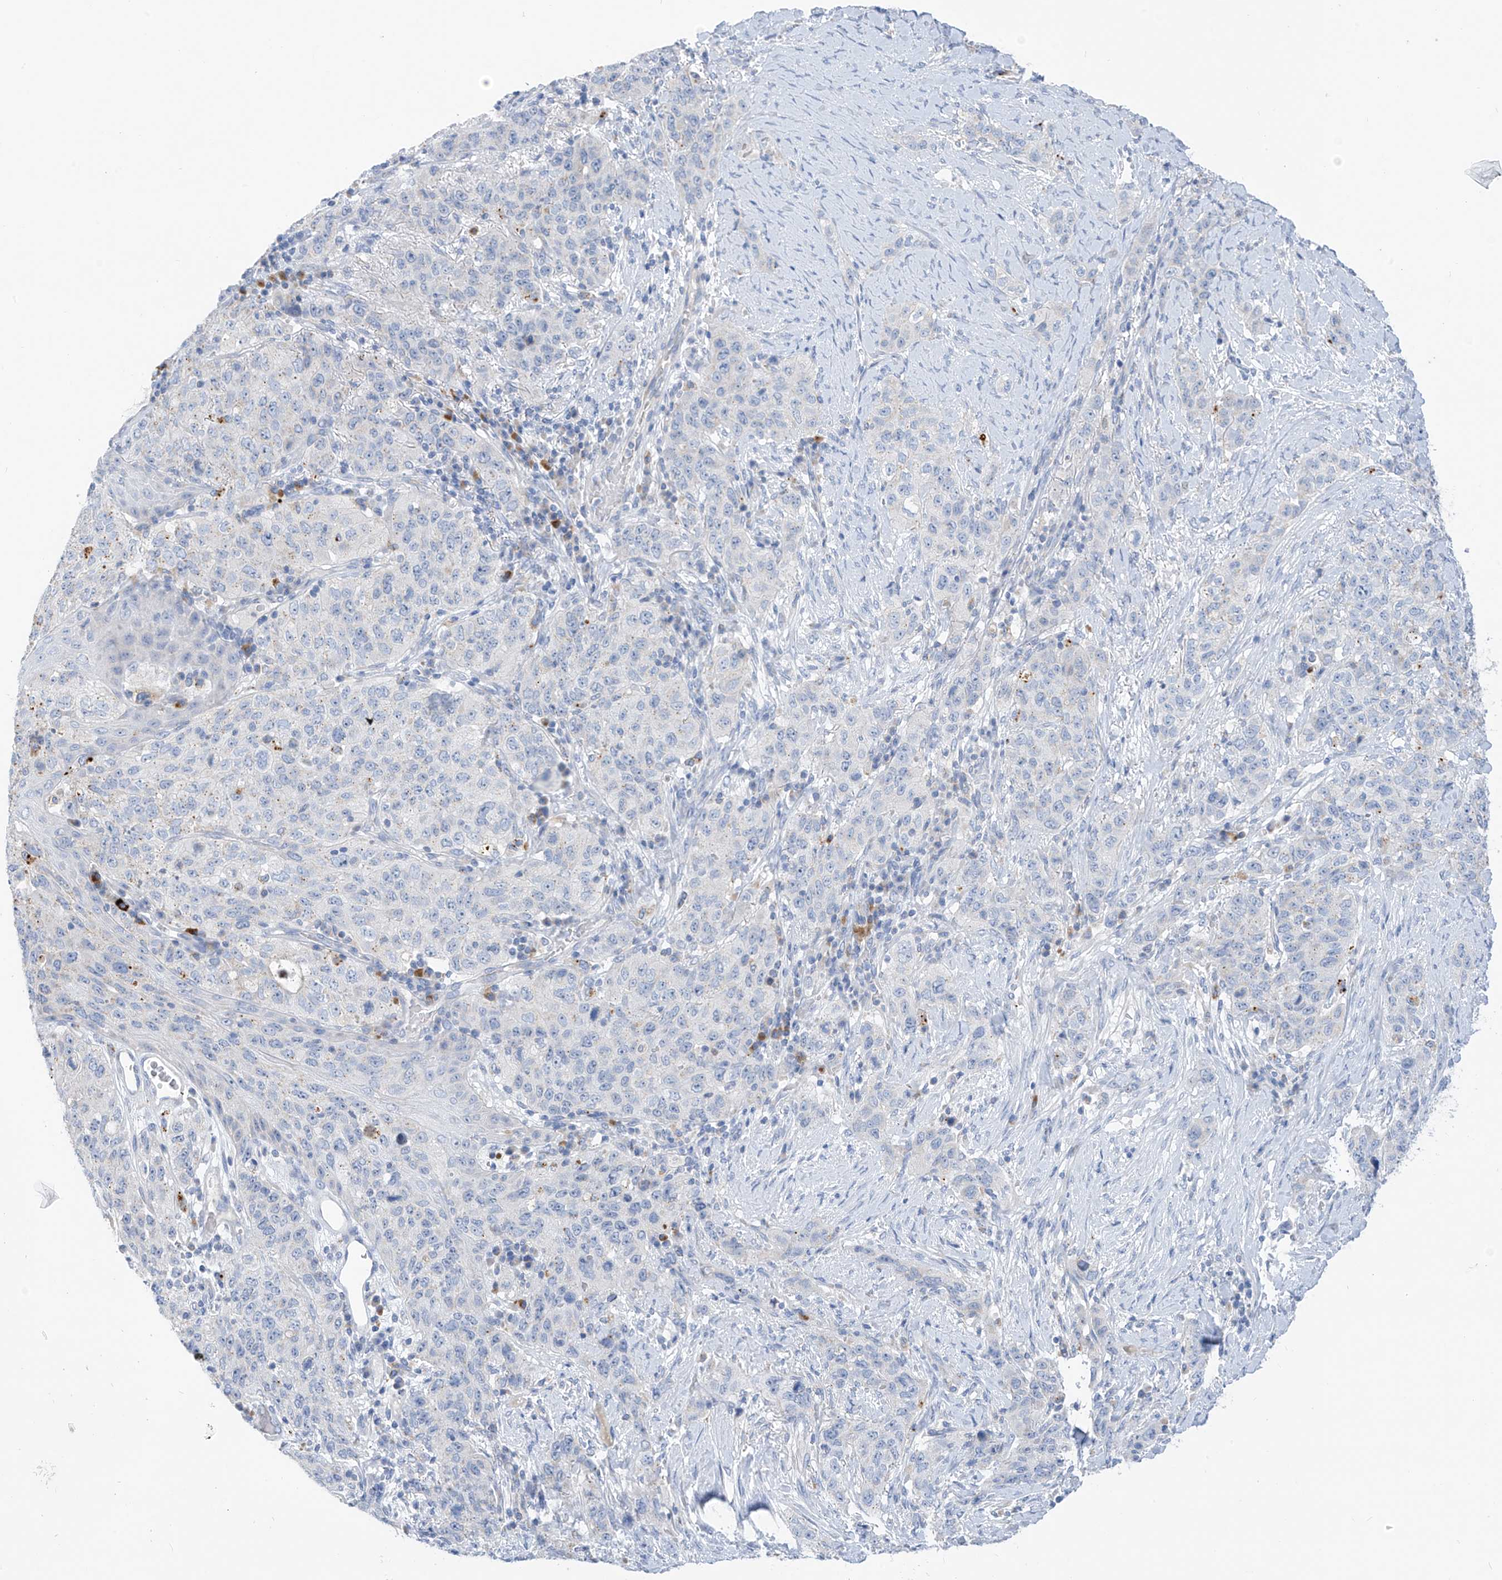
{"staining": {"intensity": "negative", "quantity": "none", "location": "none"}, "tissue": "stomach cancer", "cell_type": "Tumor cells", "image_type": "cancer", "snomed": [{"axis": "morphology", "description": "Adenocarcinoma, NOS"}, {"axis": "topography", "description": "Stomach"}], "caption": "Photomicrograph shows no significant protein positivity in tumor cells of stomach cancer.", "gene": "ZNF404", "patient": {"sex": "male", "age": 48}}